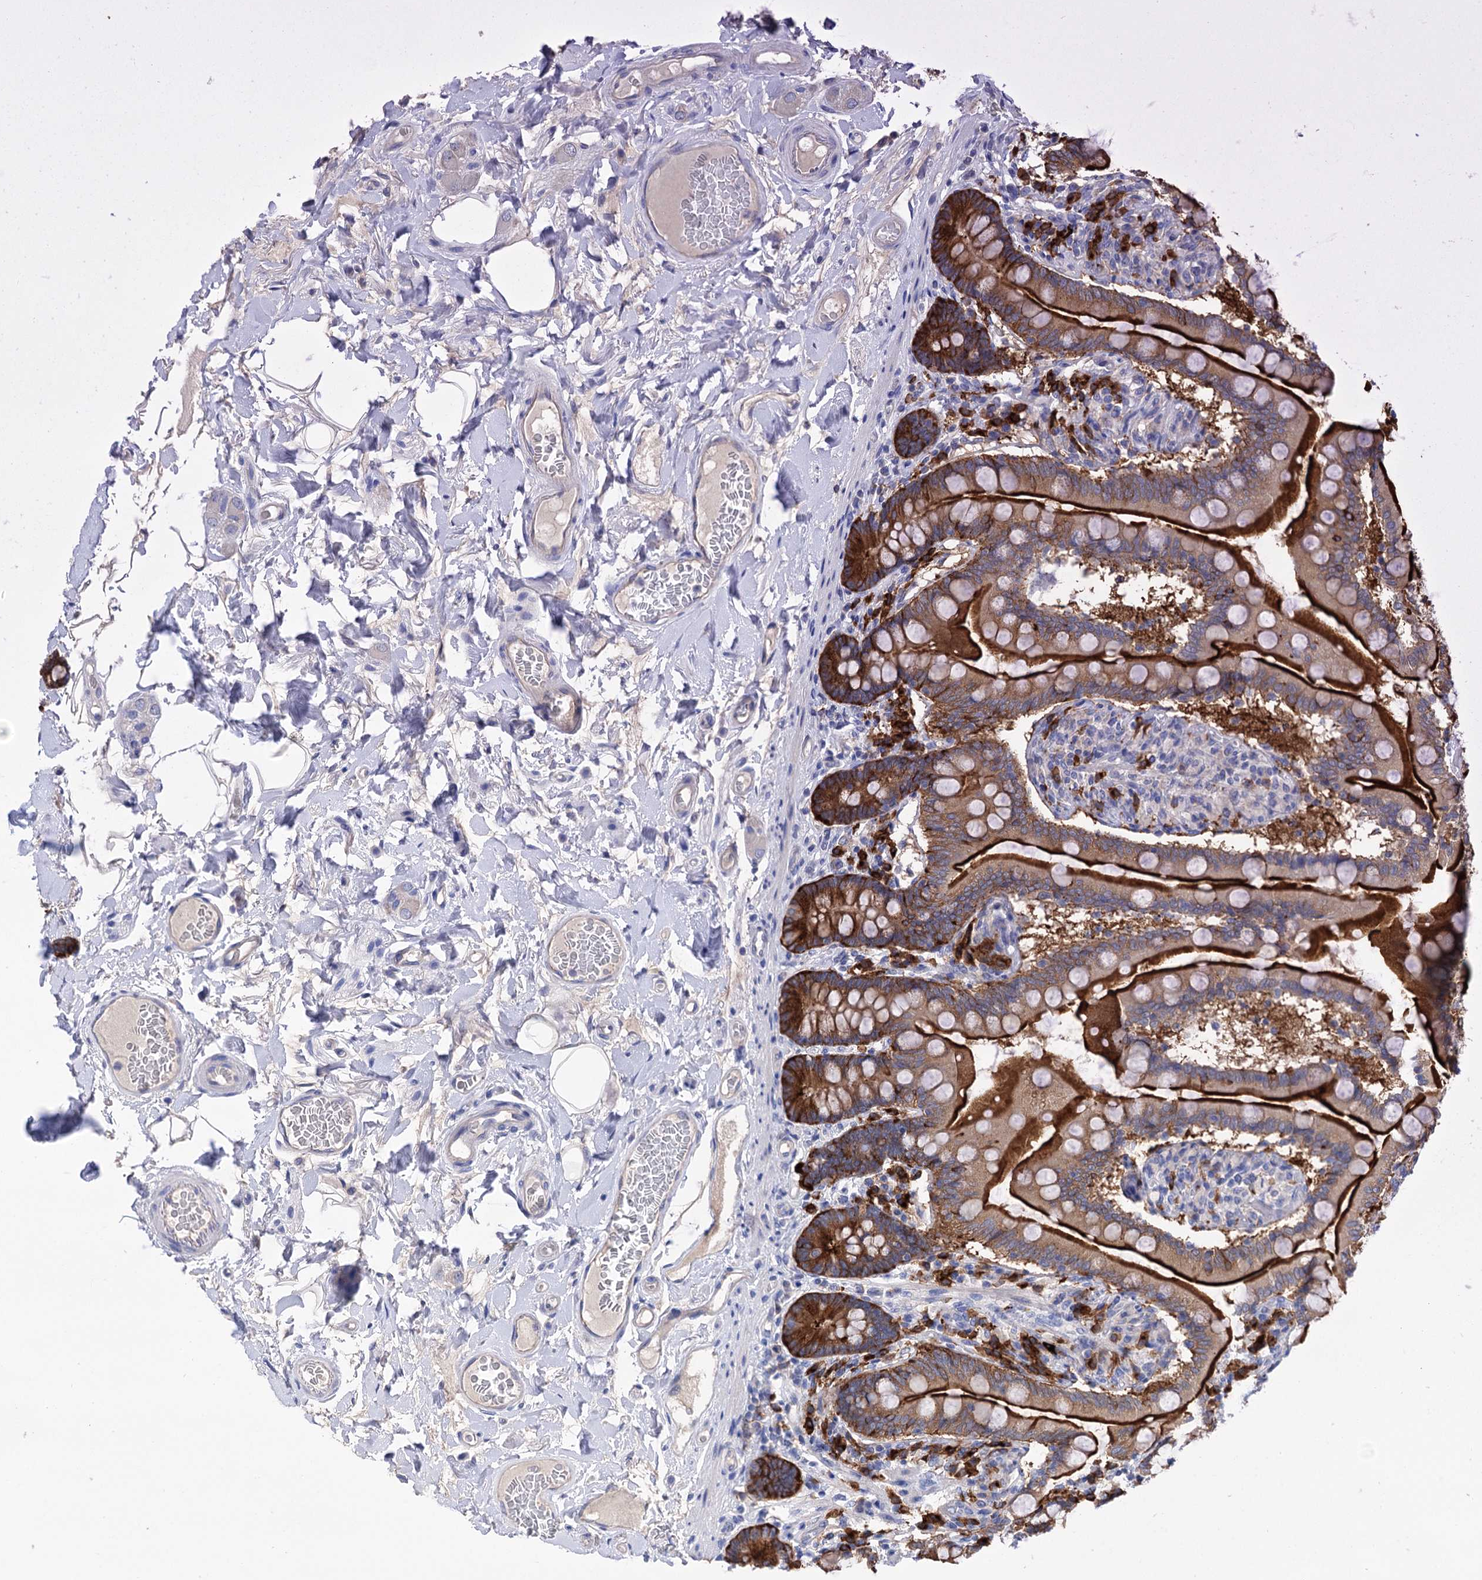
{"staining": {"intensity": "strong", "quantity": ">75%", "location": "cytoplasmic/membranous"}, "tissue": "small intestine", "cell_type": "Glandular cells", "image_type": "normal", "snomed": [{"axis": "morphology", "description": "Normal tissue, NOS"}, {"axis": "topography", "description": "Small intestine"}], "caption": "Strong cytoplasmic/membranous protein staining is appreciated in approximately >75% of glandular cells in small intestine. (DAB = brown stain, brightfield microscopy at high magnification).", "gene": "BBS4", "patient": {"sex": "female", "age": 64}}